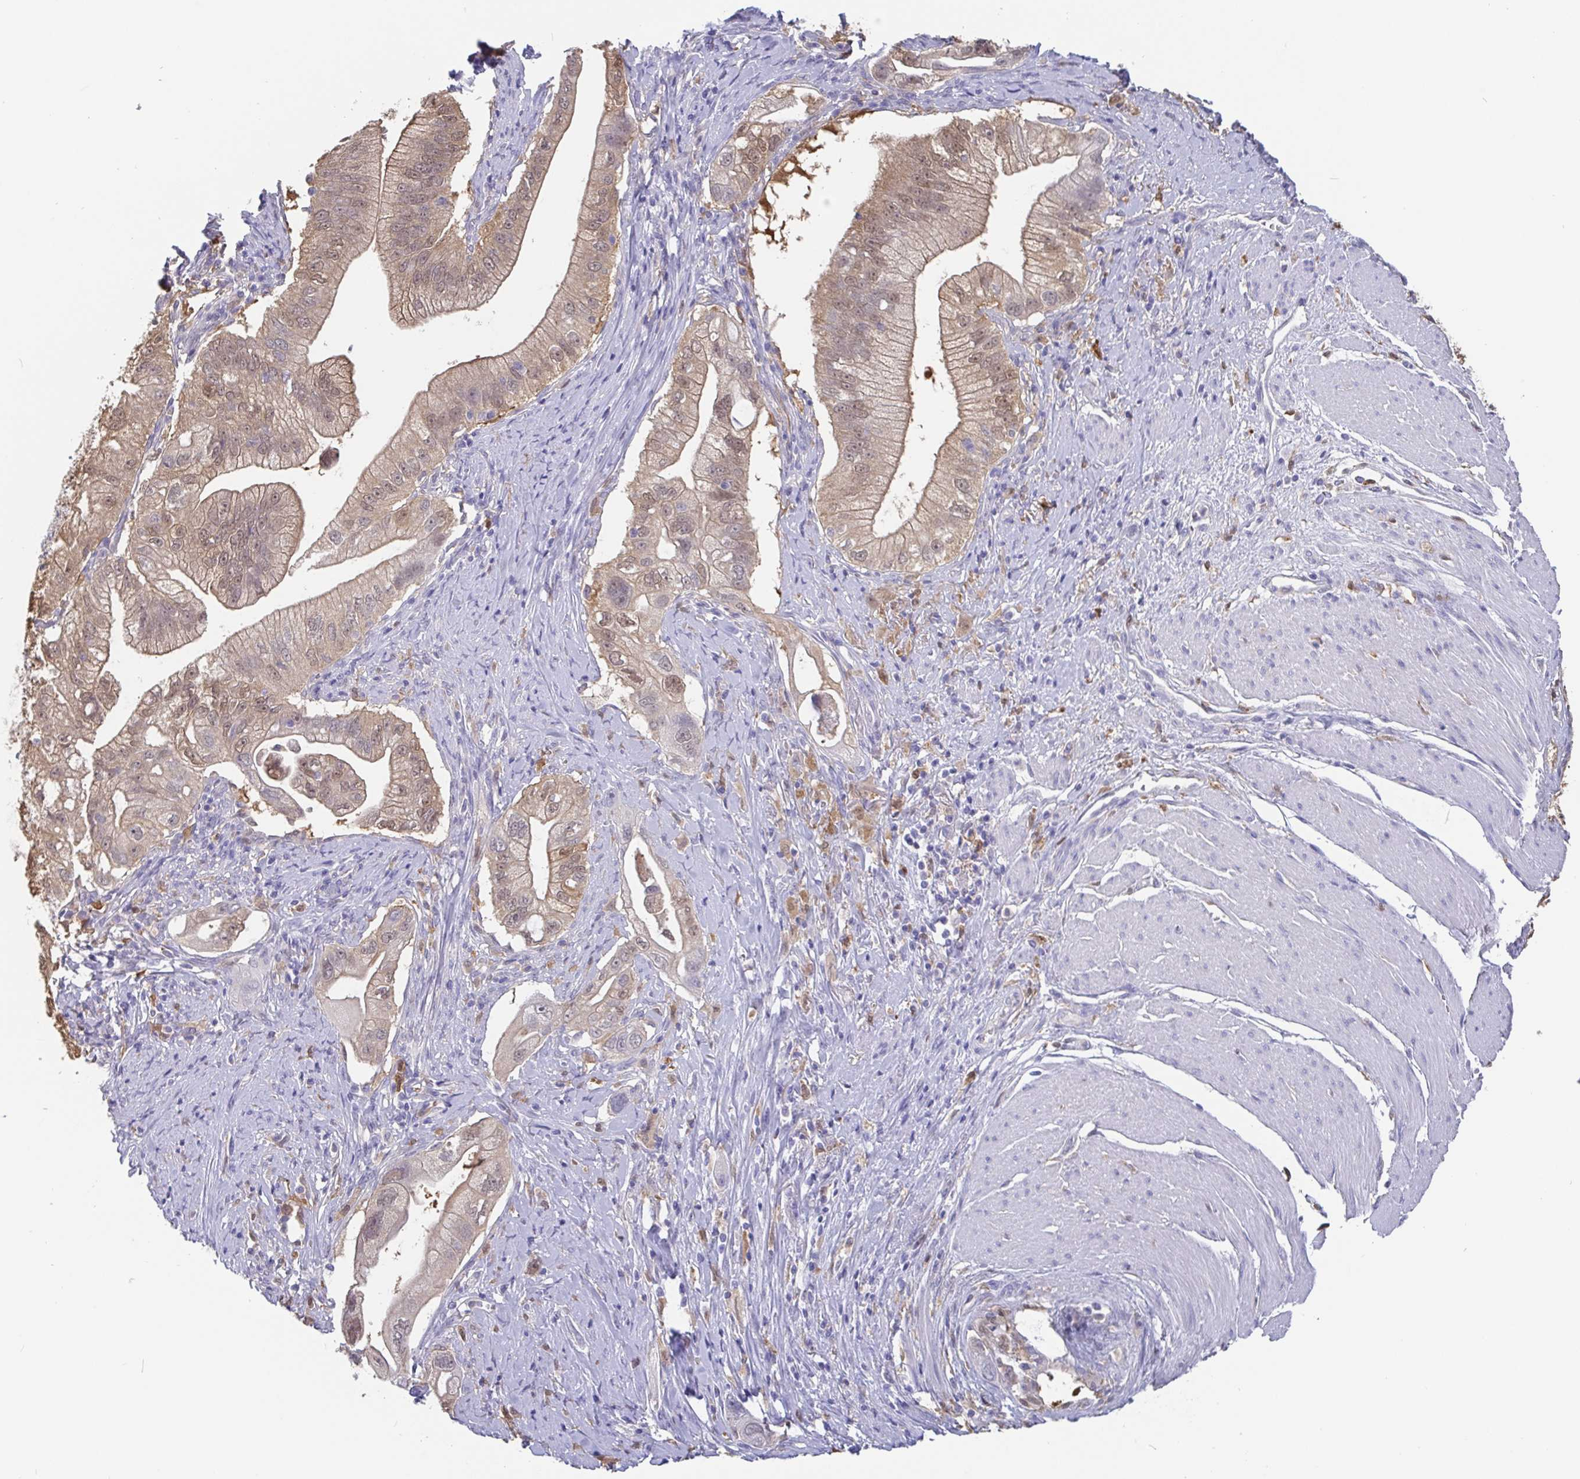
{"staining": {"intensity": "weak", "quantity": "25%-75%", "location": "cytoplasmic/membranous,nuclear"}, "tissue": "pancreatic cancer", "cell_type": "Tumor cells", "image_type": "cancer", "snomed": [{"axis": "morphology", "description": "Adenocarcinoma, NOS"}, {"axis": "topography", "description": "Pancreas"}], "caption": "An image of pancreatic cancer stained for a protein shows weak cytoplasmic/membranous and nuclear brown staining in tumor cells. (DAB IHC, brown staining for protein, blue staining for nuclei).", "gene": "IDH1", "patient": {"sex": "male", "age": 70}}